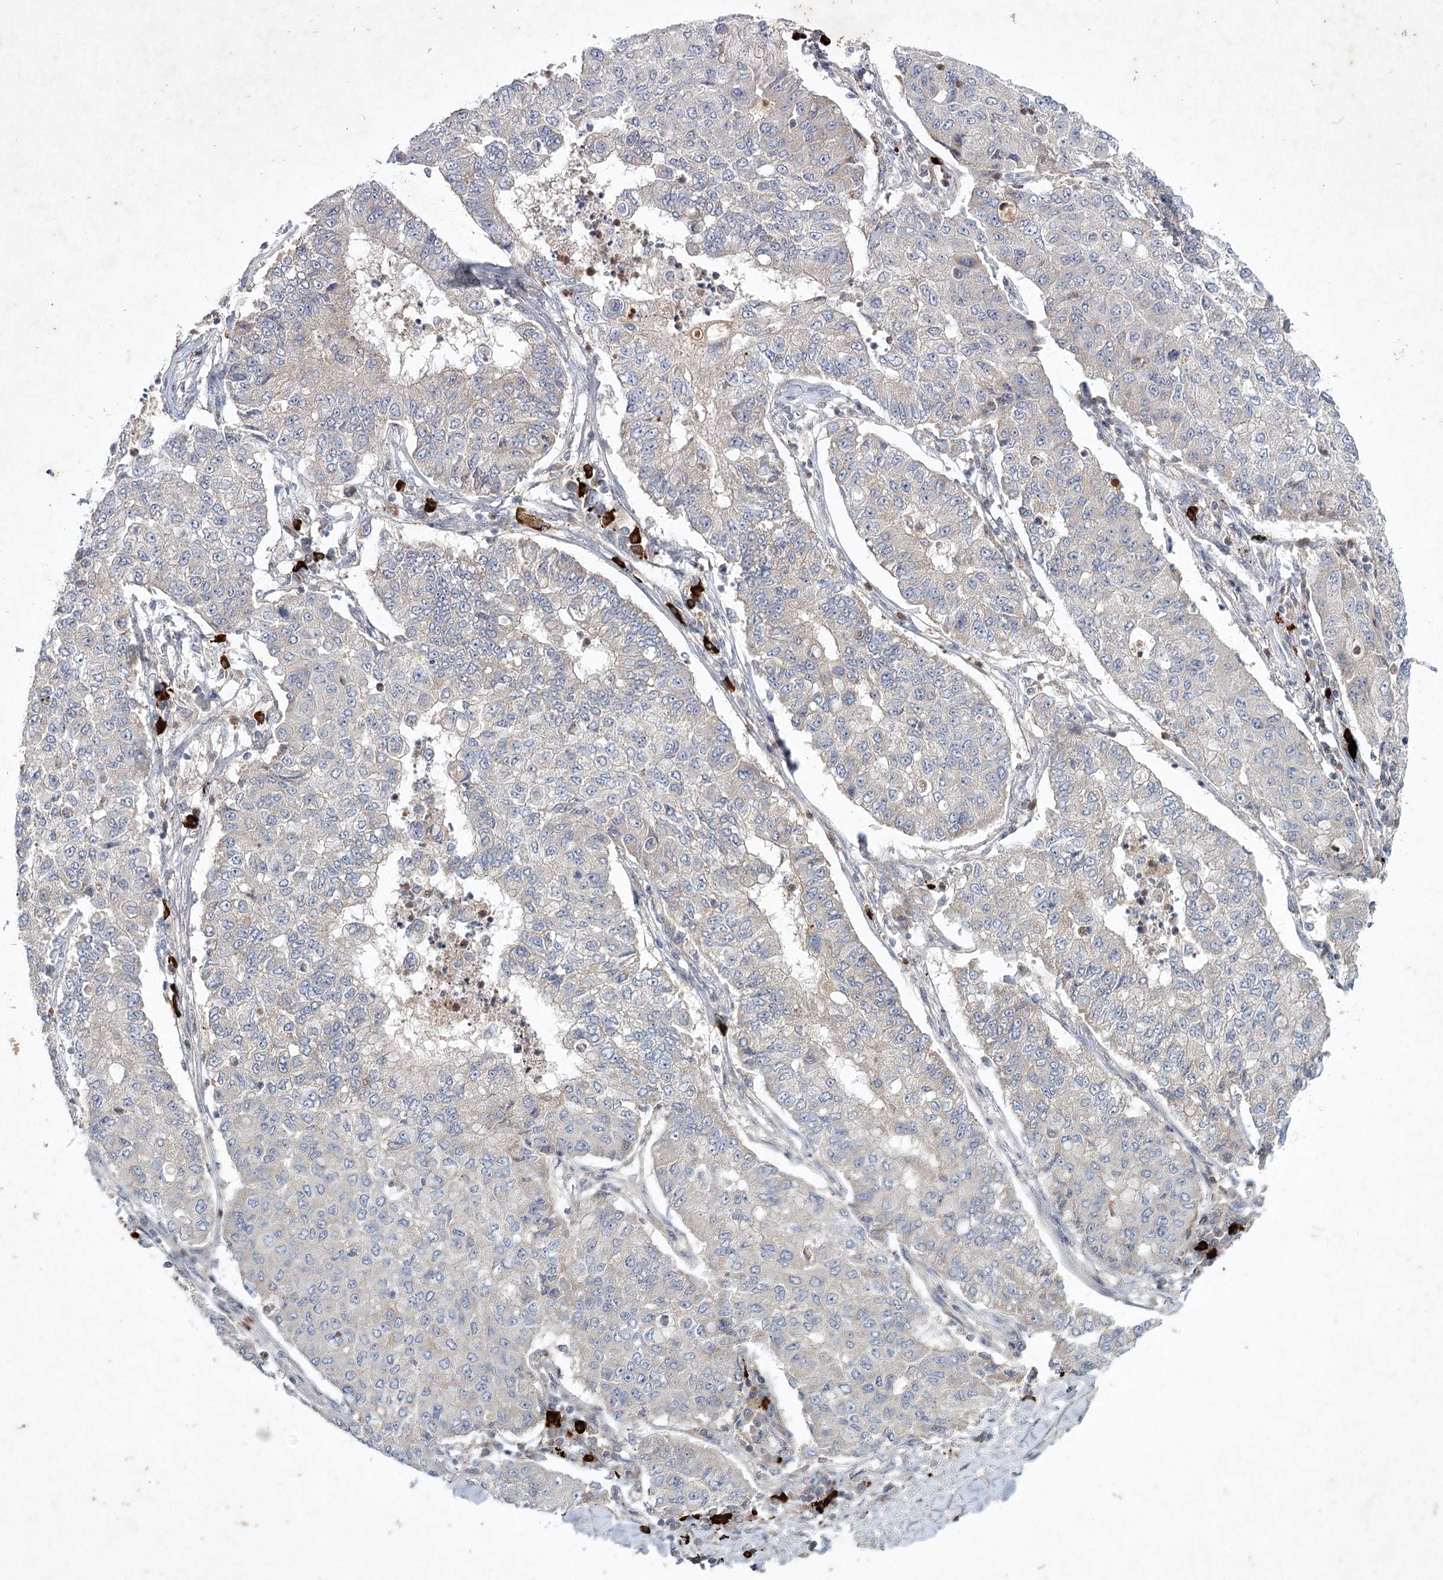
{"staining": {"intensity": "negative", "quantity": "none", "location": "none"}, "tissue": "lung cancer", "cell_type": "Tumor cells", "image_type": "cancer", "snomed": [{"axis": "morphology", "description": "Squamous cell carcinoma, NOS"}, {"axis": "topography", "description": "Lung"}], "caption": "Immunohistochemical staining of human lung cancer (squamous cell carcinoma) reveals no significant positivity in tumor cells. (DAB (3,3'-diaminobenzidine) IHC visualized using brightfield microscopy, high magnification).", "gene": "MAP3K13", "patient": {"sex": "male", "age": 74}}